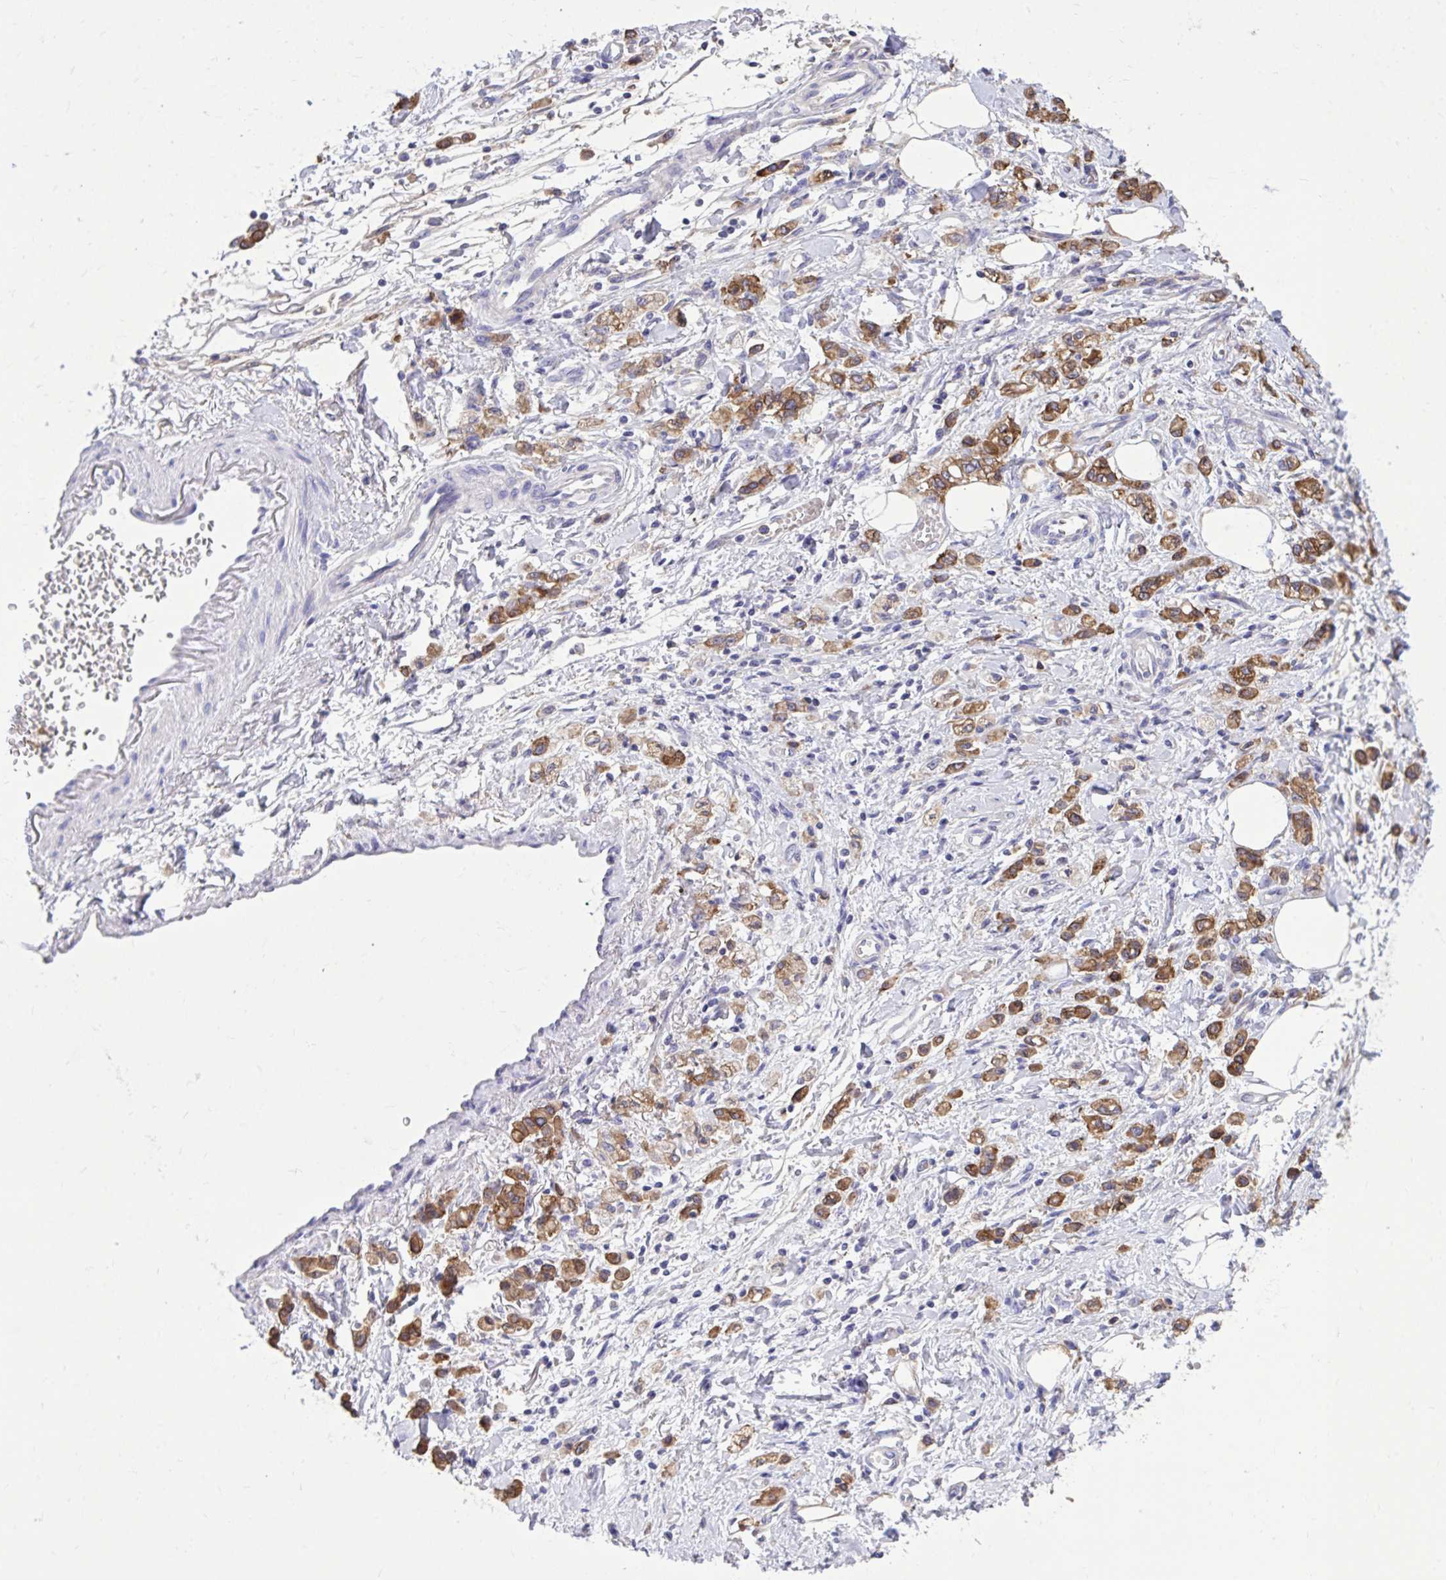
{"staining": {"intensity": "moderate", "quantity": ">75%", "location": "cytoplasmic/membranous"}, "tissue": "stomach cancer", "cell_type": "Tumor cells", "image_type": "cancer", "snomed": [{"axis": "morphology", "description": "Adenocarcinoma, NOS"}, {"axis": "topography", "description": "Stomach"}], "caption": "This is a histology image of immunohistochemistry staining of stomach cancer (adenocarcinoma), which shows moderate positivity in the cytoplasmic/membranous of tumor cells.", "gene": "EPB41L1", "patient": {"sex": "male", "age": 77}}